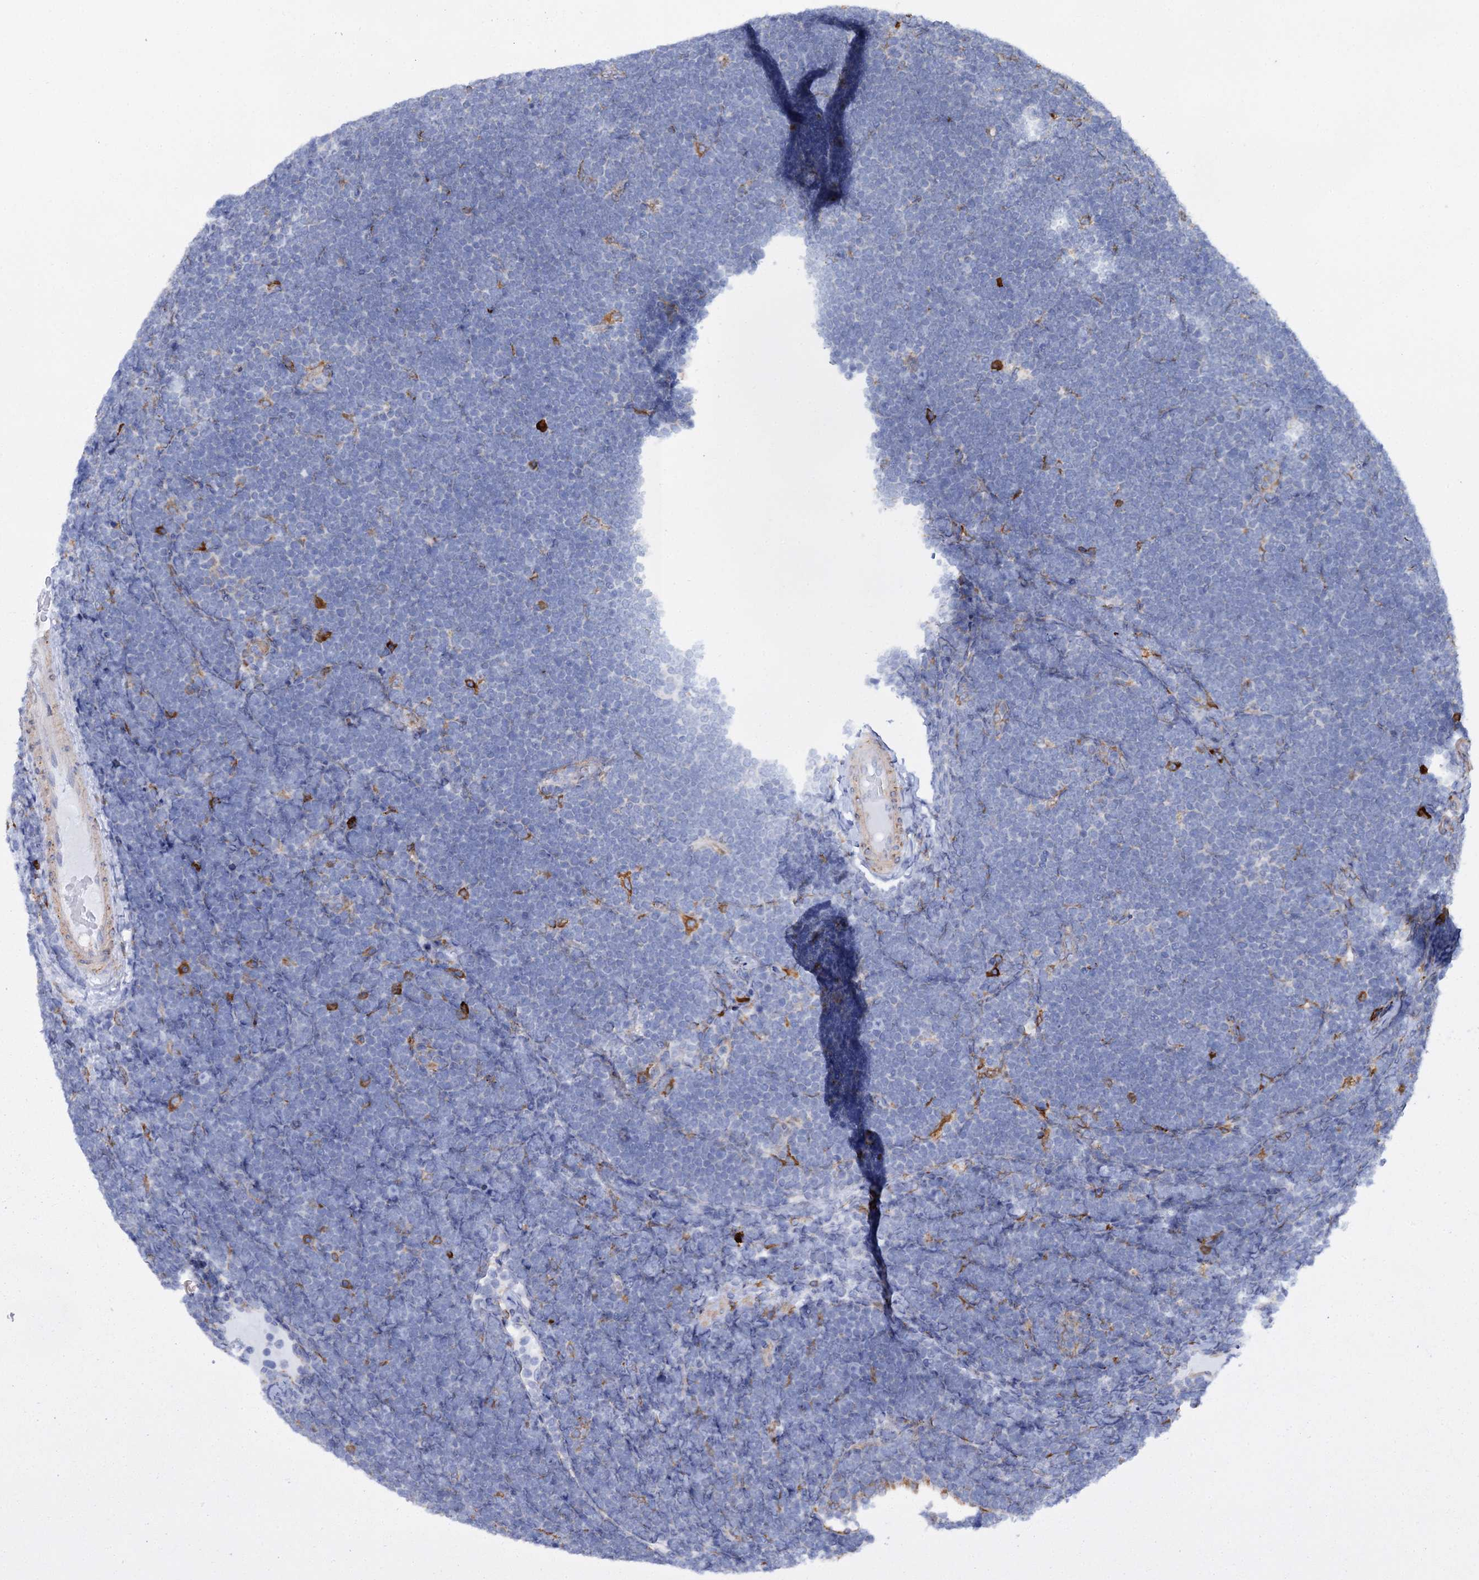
{"staining": {"intensity": "negative", "quantity": "none", "location": "none"}, "tissue": "lymphoma", "cell_type": "Tumor cells", "image_type": "cancer", "snomed": [{"axis": "morphology", "description": "Malignant lymphoma, non-Hodgkin's type, High grade"}, {"axis": "topography", "description": "Lymph node"}], "caption": "Malignant lymphoma, non-Hodgkin's type (high-grade) was stained to show a protein in brown. There is no significant staining in tumor cells.", "gene": "SHE", "patient": {"sex": "male", "age": 13}}